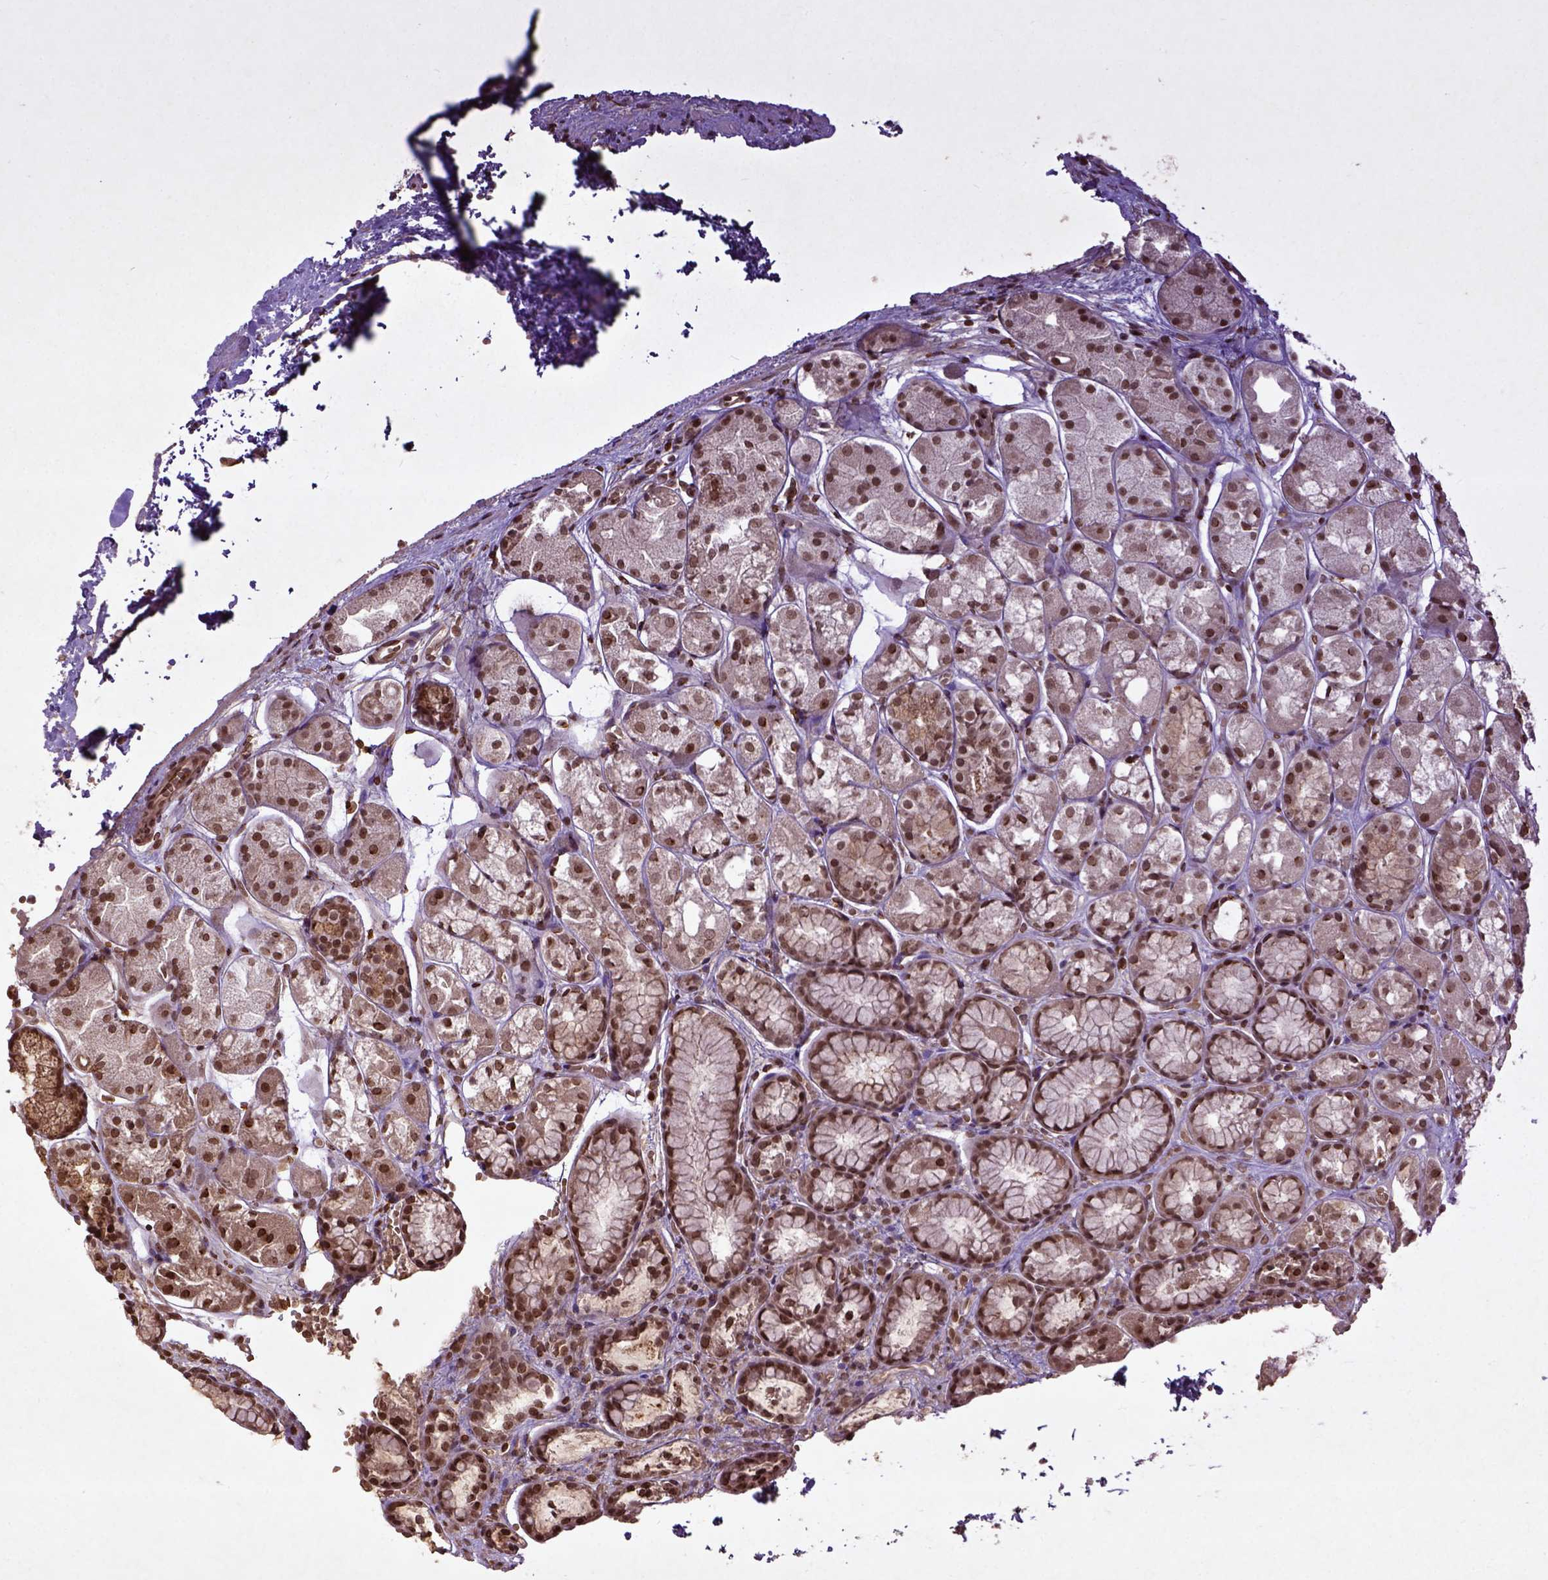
{"staining": {"intensity": "moderate", "quantity": ">75%", "location": "nuclear"}, "tissue": "stomach", "cell_type": "Glandular cells", "image_type": "normal", "snomed": [{"axis": "morphology", "description": "Normal tissue, NOS"}, {"axis": "topography", "description": "Stomach"}], "caption": "Human stomach stained with a protein marker shows moderate staining in glandular cells.", "gene": "BANF1", "patient": {"sex": "male", "age": 70}}